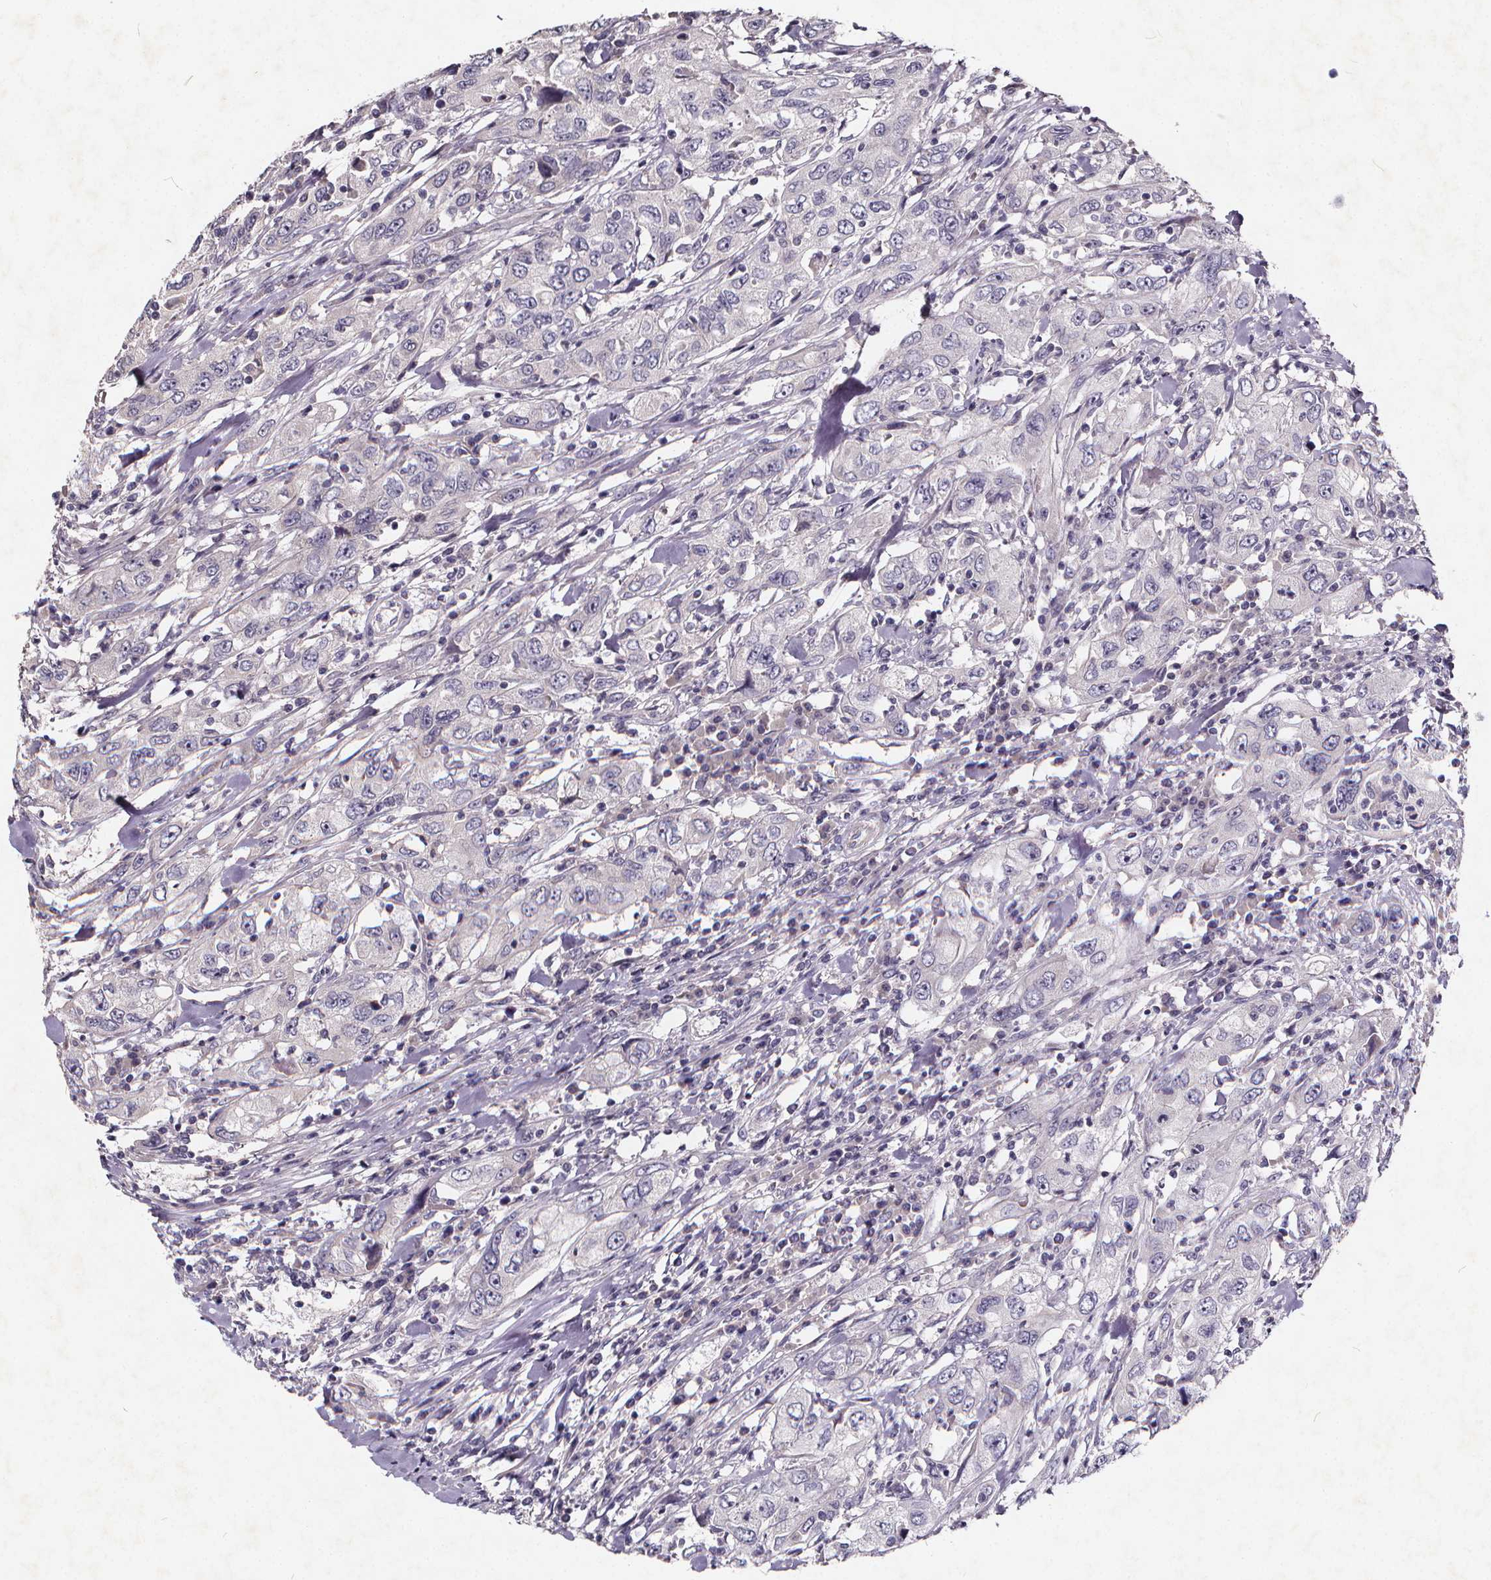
{"staining": {"intensity": "negative", "quantity": "none", "location": "none"}, "tissue": "urothelial cancer", "cell_type": "Tumor cells", "image_type": "cancer", "snomed": [{"axis": "morphology", "description": "Urothelial carcinoma, High grade"}, {"axis": "topography", "description": "Urinary bladder"}], "caption": "Urothelial cancer was stained to show a protein in brown. There is no significant staining in tumor cells. (Immunohistochemistry (ihc), brightfield microscopy, high magnification).", "gene": "TSPAN14", "patient": {"sex": "male", "age": 76}}